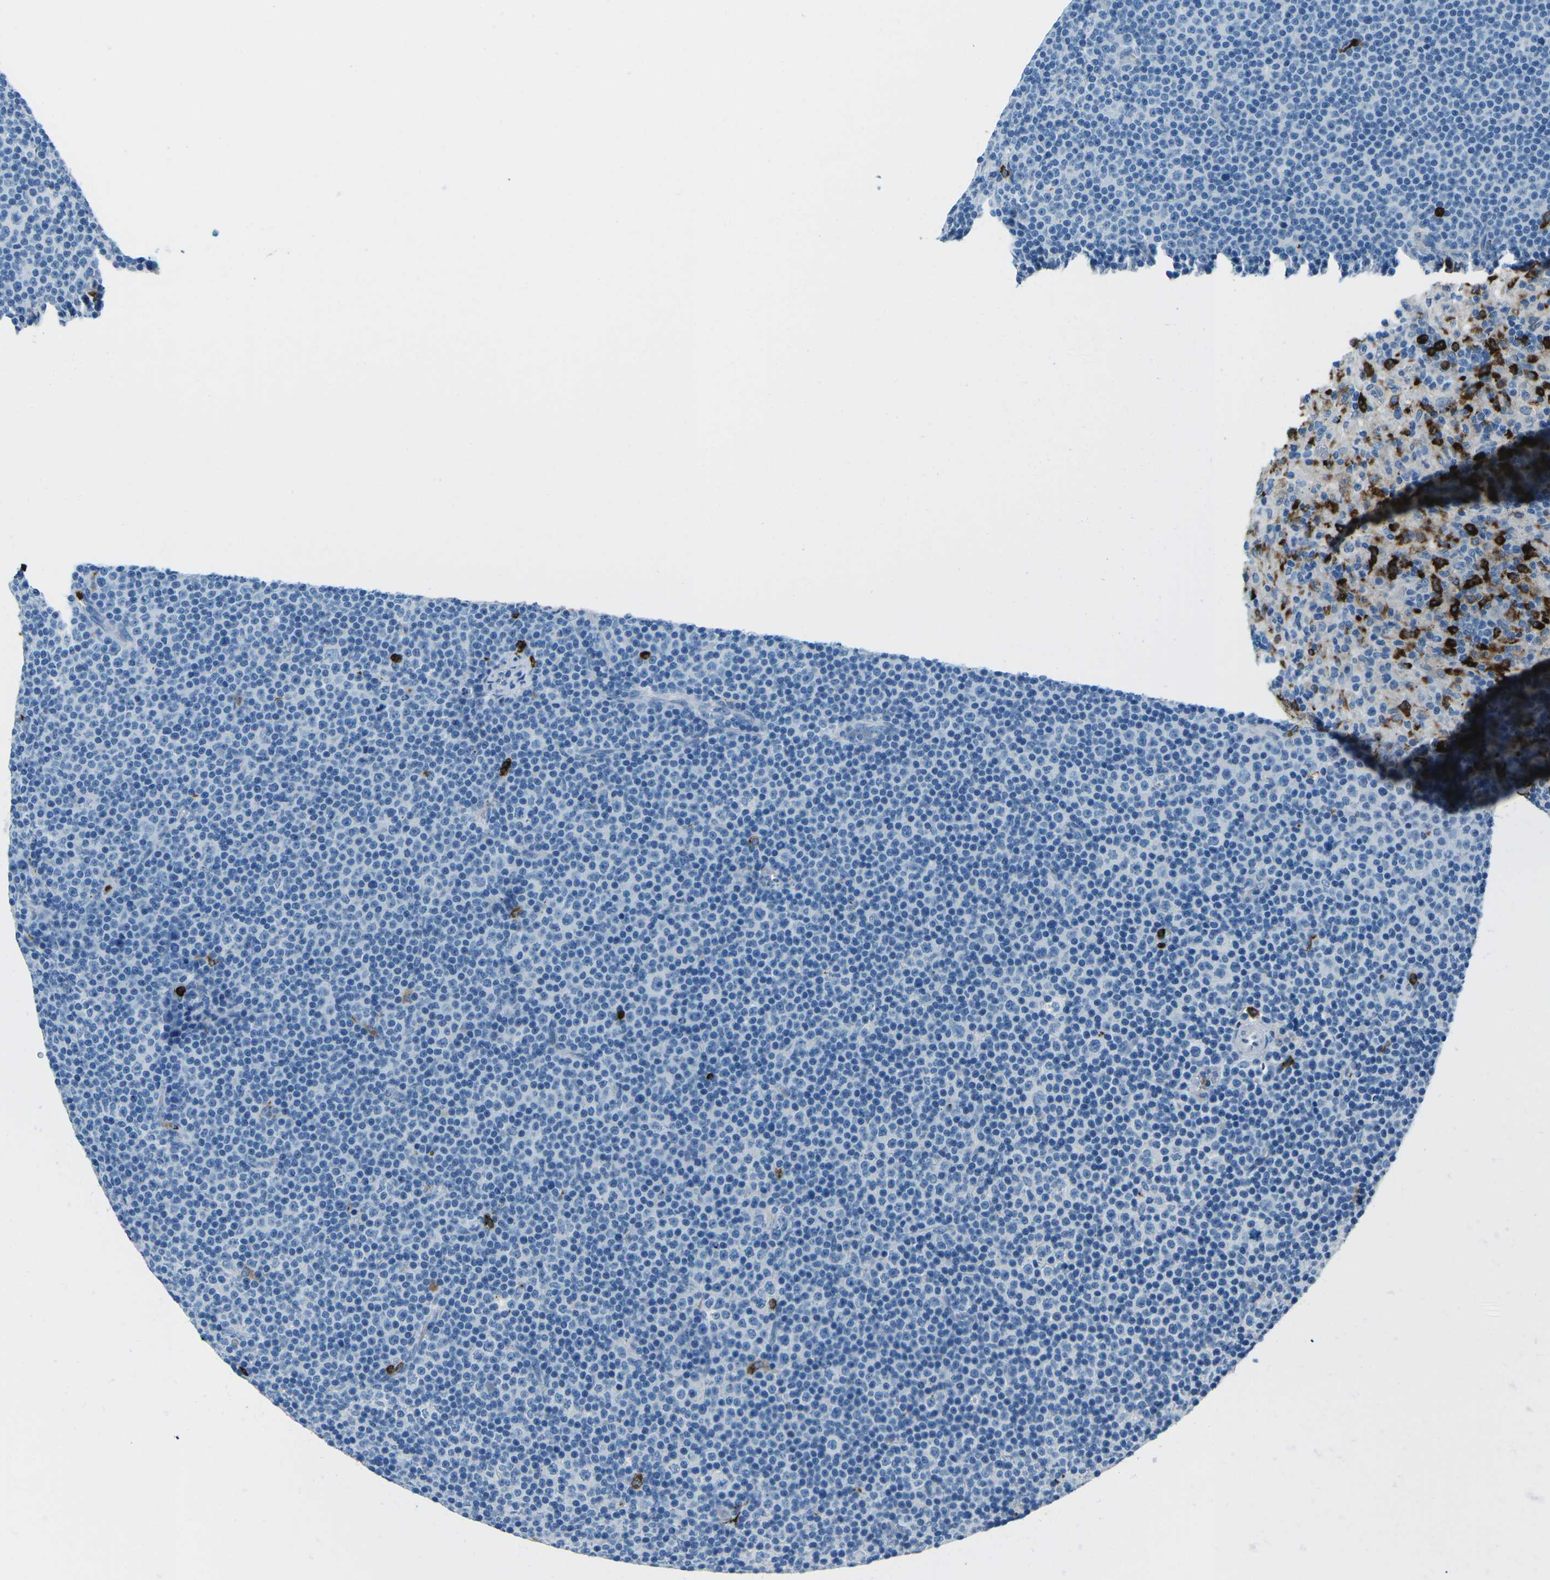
{"staining": {"intensity": "negative", "quantity": "none", "location": "none"}, "tissue": "lymphoma", "cell_type": "Tumor cells", "image_type": "cancer", "snomed": [{"axis": "morphology", "description": "Malignant lymphoma, non-Hodgkin's type, Low grade"}, {"axis": "topography", "description": "Lymph node"}], "caption": "Immunohistochemical staining of lymphoma demonstrates no significant positivity in tumor cells.", "gene": "FCN1", "patient": {"sex": "female", "age": 67}}